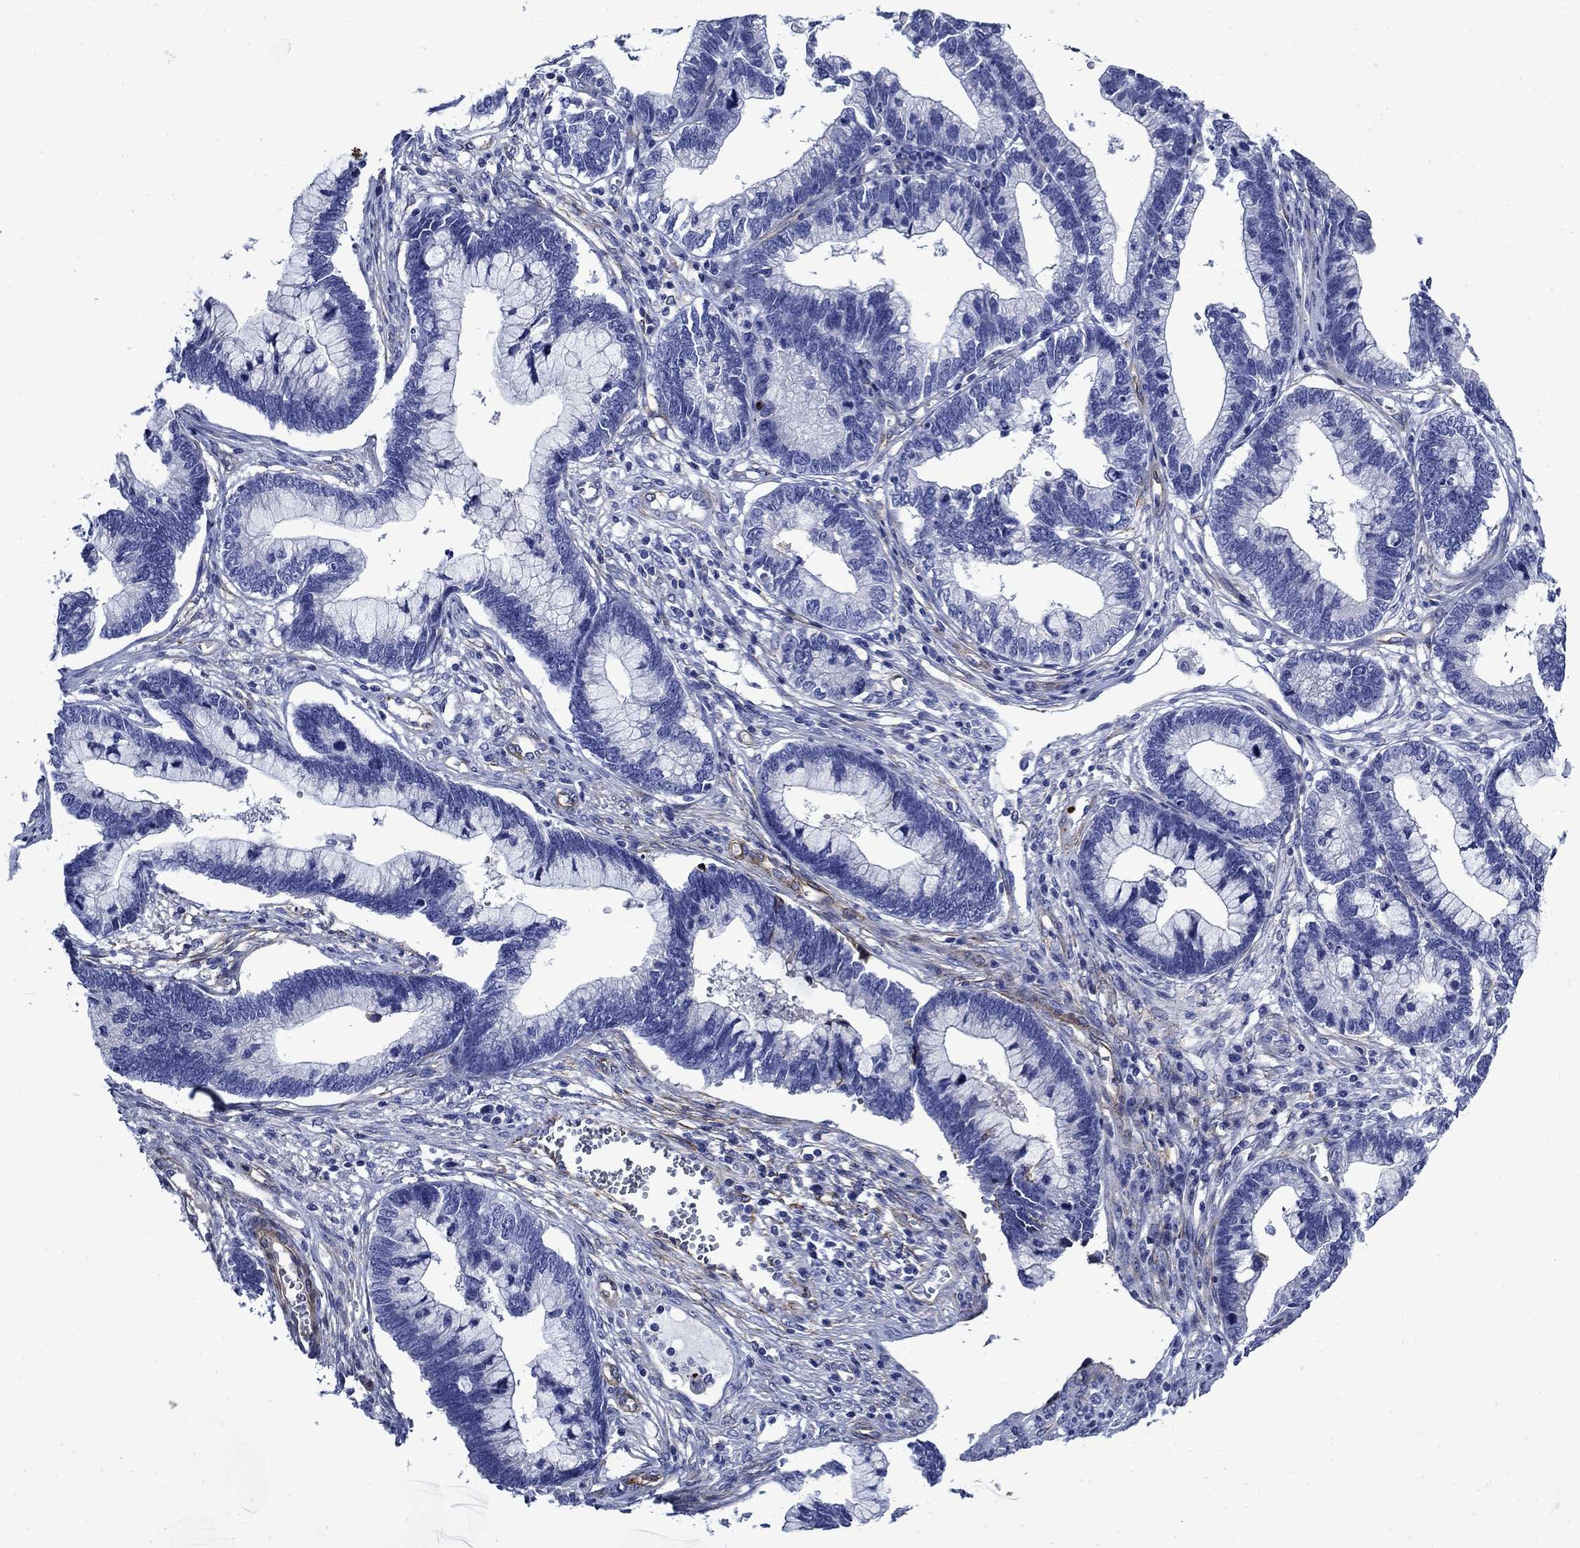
{"staining": {"intensity": "negative", "quantity": "none", "location": "none"}, "tissue": "cervical cancer", "cell_type": "Tumor cells", "image_type": "cancer", "snomed": [{"axis": "morphology", "description": "Adenocarcinoma, NOS"}, {"axis": "topography", "description": "Cervix"}], "caption": "Immunohistochemical staining of human adenocarcinoma (cervical) reveals no significant expression in tumor cells.", "gene": "VTN", "patient": {"sex": "female", "age": 44}}